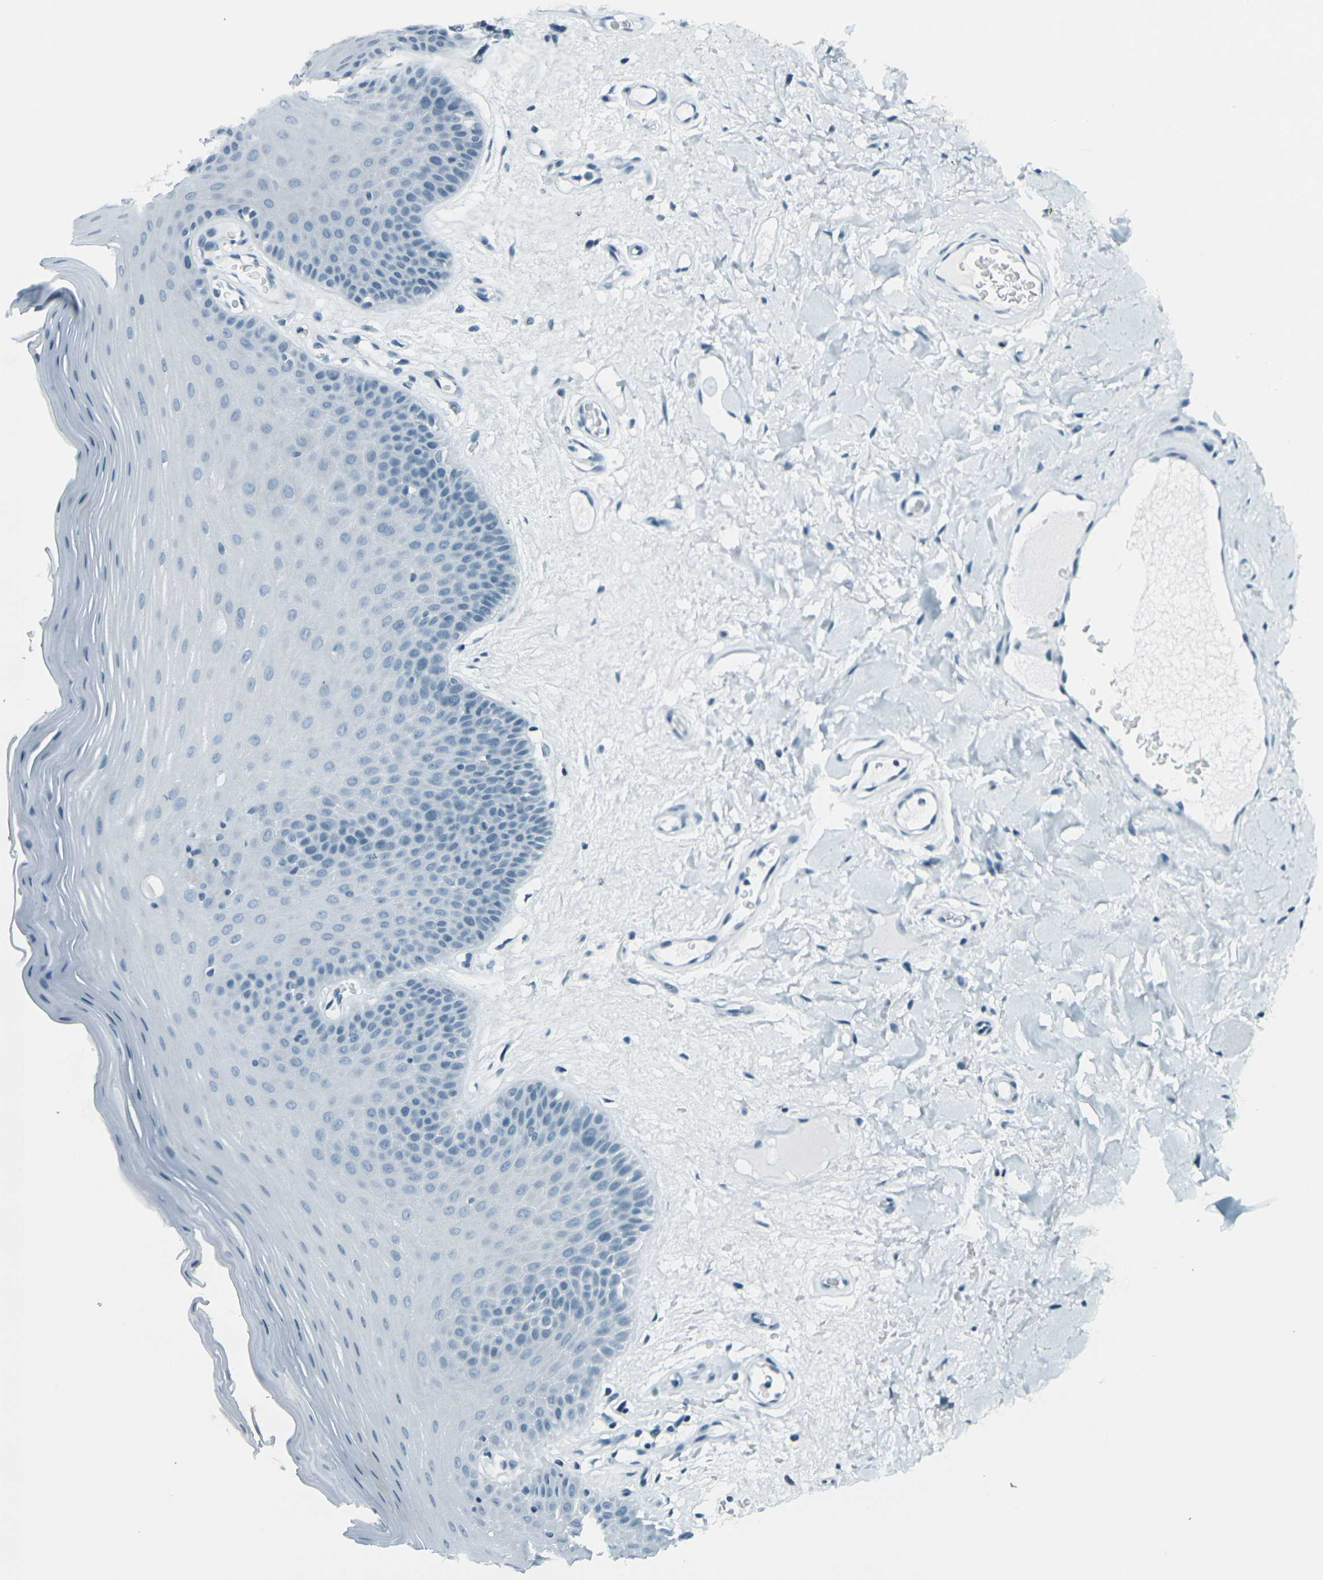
{"staining": {"intensity": "negative", "quantity": "none", "location": "none"}, "tissue": "oral mucosa", "cell_type": "Squamous epithelial cells", "image_type": "normal", "snomed": [{"axis": "morphology", "description": "Normal tissue, NOS"}, {"axis": "morphology", "description": "Squamous cell carcinoma, NOS"}, {"axis": "topography", "description": "Skeletal muscle"}, {"axis": "topography", "description": "Adipose tissue"}, {"axis": "topography", "description": "Vascular tissue"}, {"axis": "topography", "description": "Oral tissue"}, {"axis": "topography", "description": "Peripheral nerve tissue"}, {"axis": "topography", "description": "Head-Neck"}], "caption": "Squamous epithelial cells show no significant protein staining in normal oral mucosa. (DAB (3,3'-diaminobenzidine) IHC visualized using brightfield microscopy, high magnification).", "gene": "H2BC1", "patient": {"sex": "male", "age": 71}}